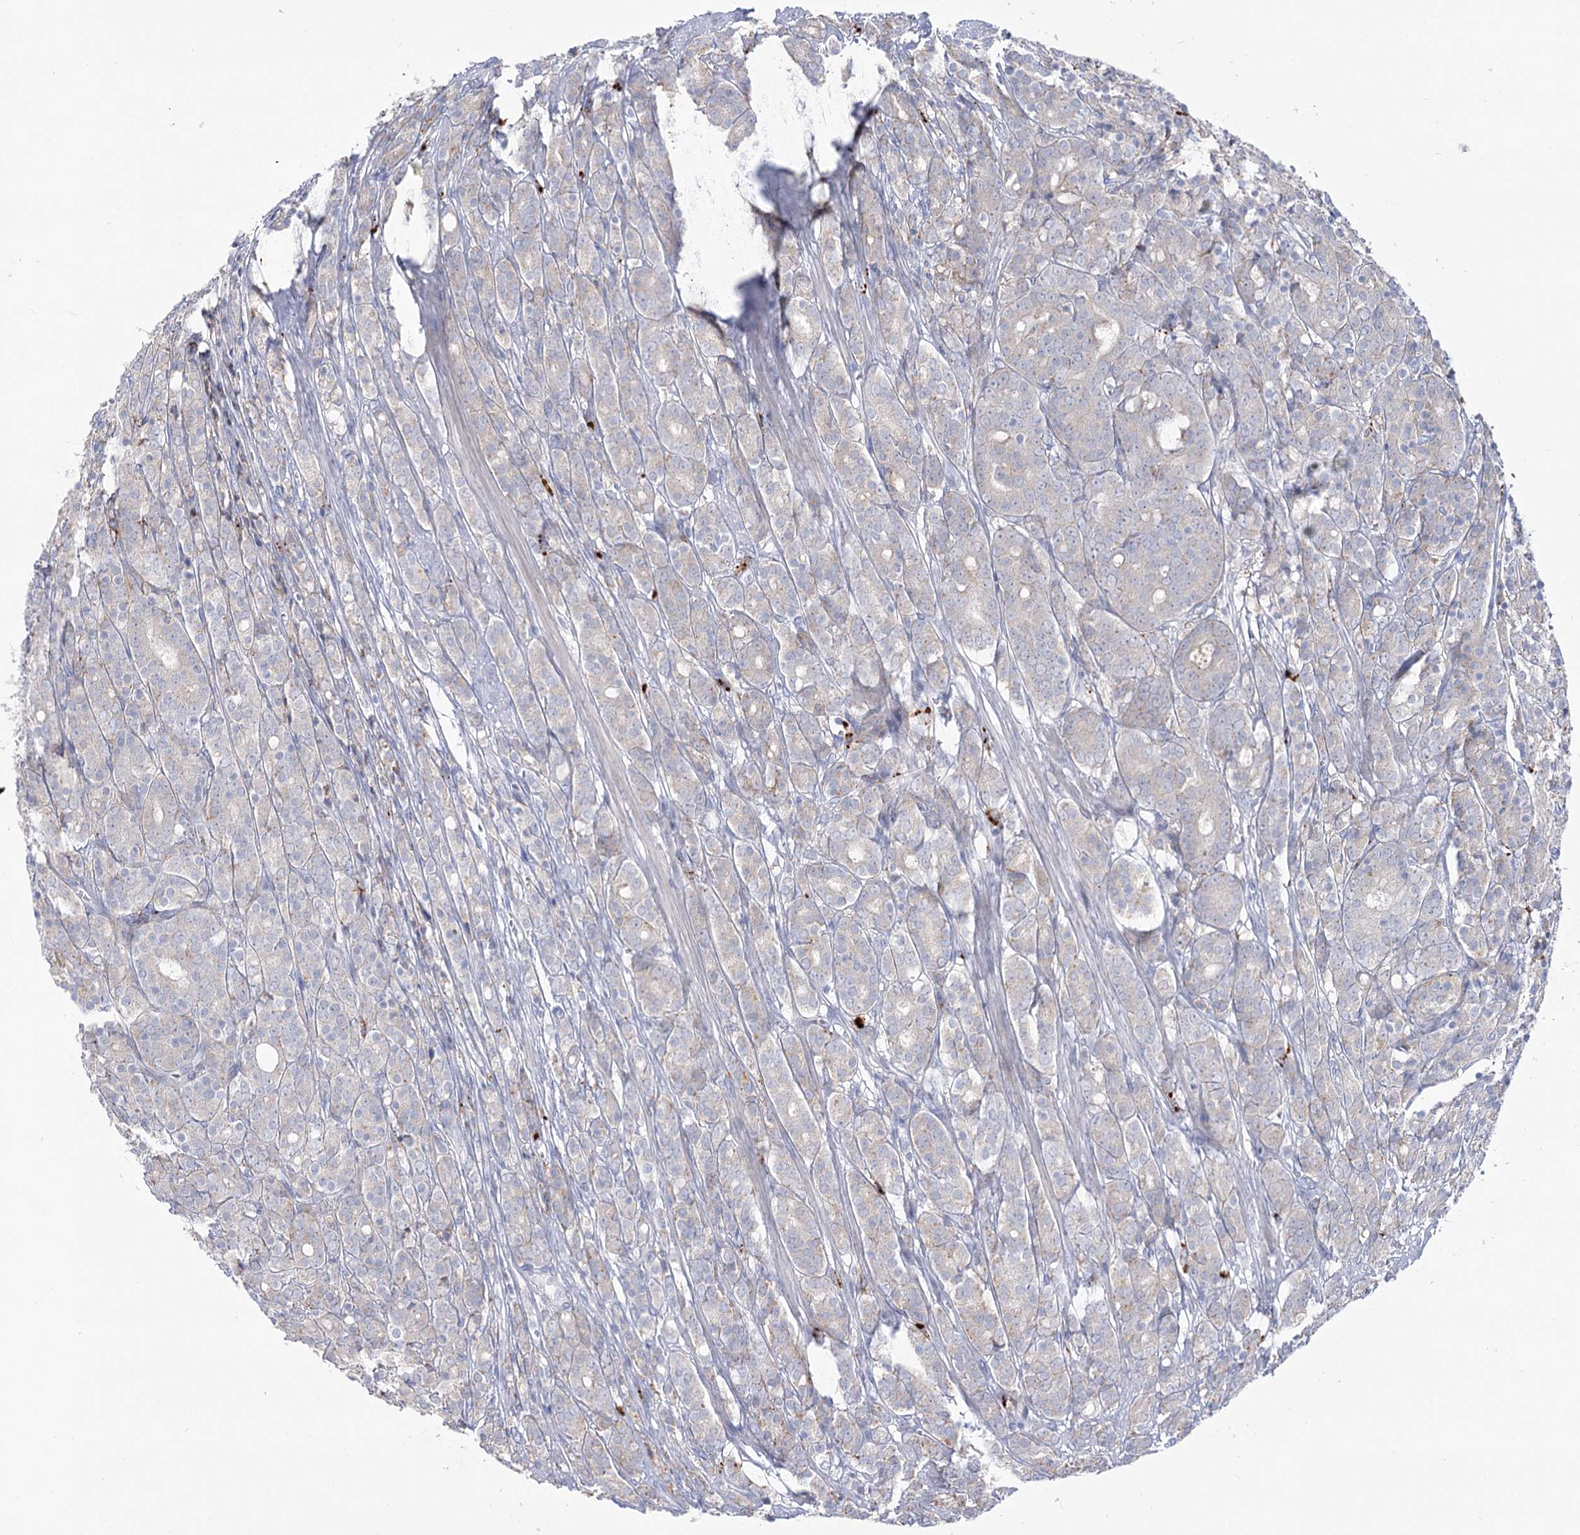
{"staining": {"intensity": "weak", "quantity": "<25%", "location": "cytoplasmic/membranous"}, "tissue": "prostate cancer", "cell_type": "Tumor cells", "image_type": "cancer", "snomed": [{"axis": "morphology", "description": "Adenocarcinoma, High grade"}, {"axis": "topography", "description": "Prostate"}], "caption": "IHC histopathology image of prostate cancer stained for a protein (brown), which exhibits no positivity in tumor cells.", "gene": "SIAE", "patient": {"sex": "male", "age": 62}}